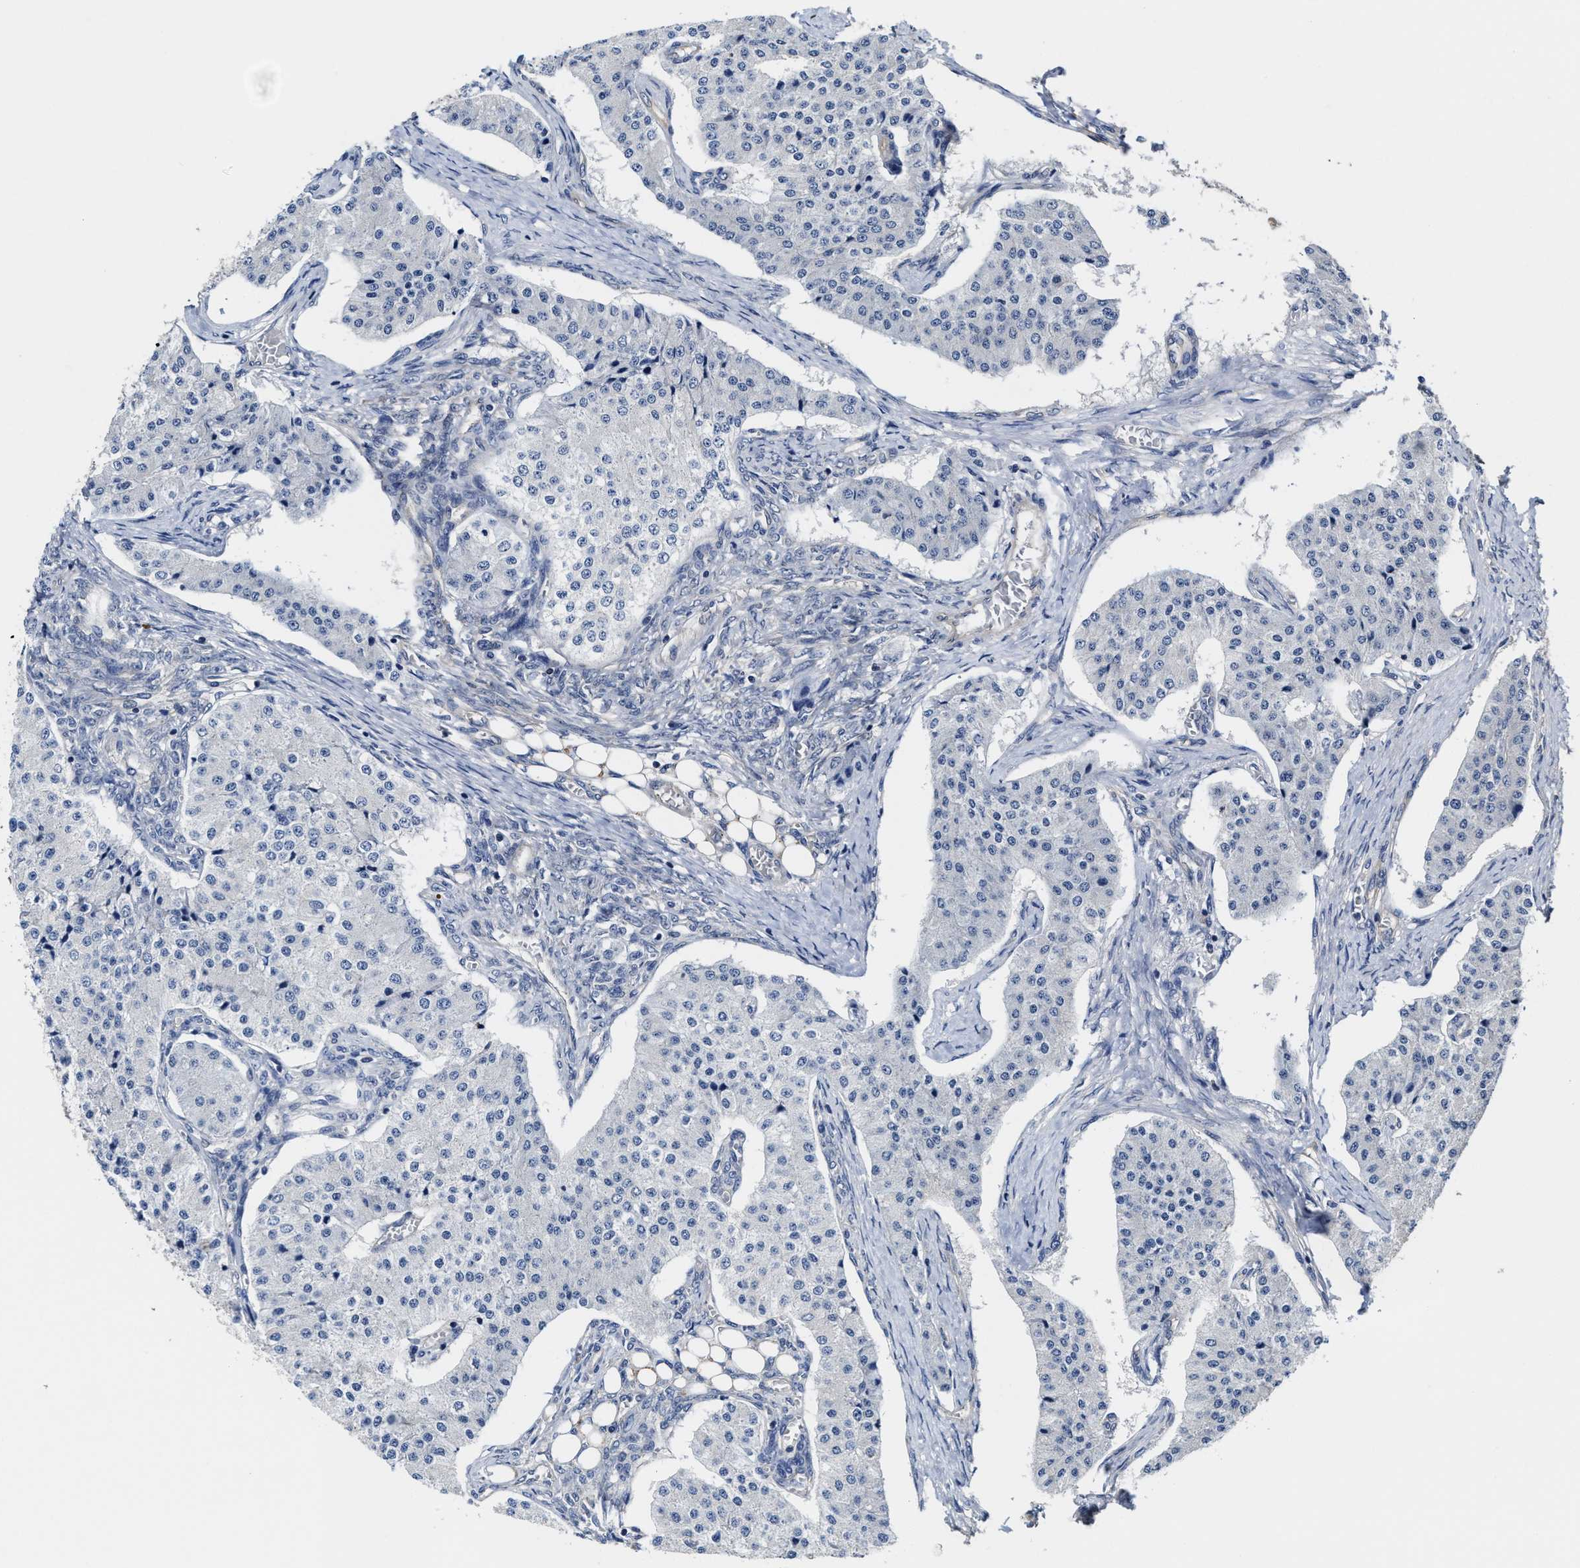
{"staining": {"intensity": "negative", "quantity": "none", "location": "none"}, "tissue": "carcinoid", "cell_type": "Tumor cells", "image_type": "cancer", "snomed": [{"axis": "morphology", "description": "Carcinoid, malignant, NOS"}, {"axis": "topography", "description": "Colon"}], "caption": "The IHC histopathology image has no significant expression in tumor cells of carcinoid tissue.", "gene": "TRAF6", "patient": {"sex": "female", "age": 52}}